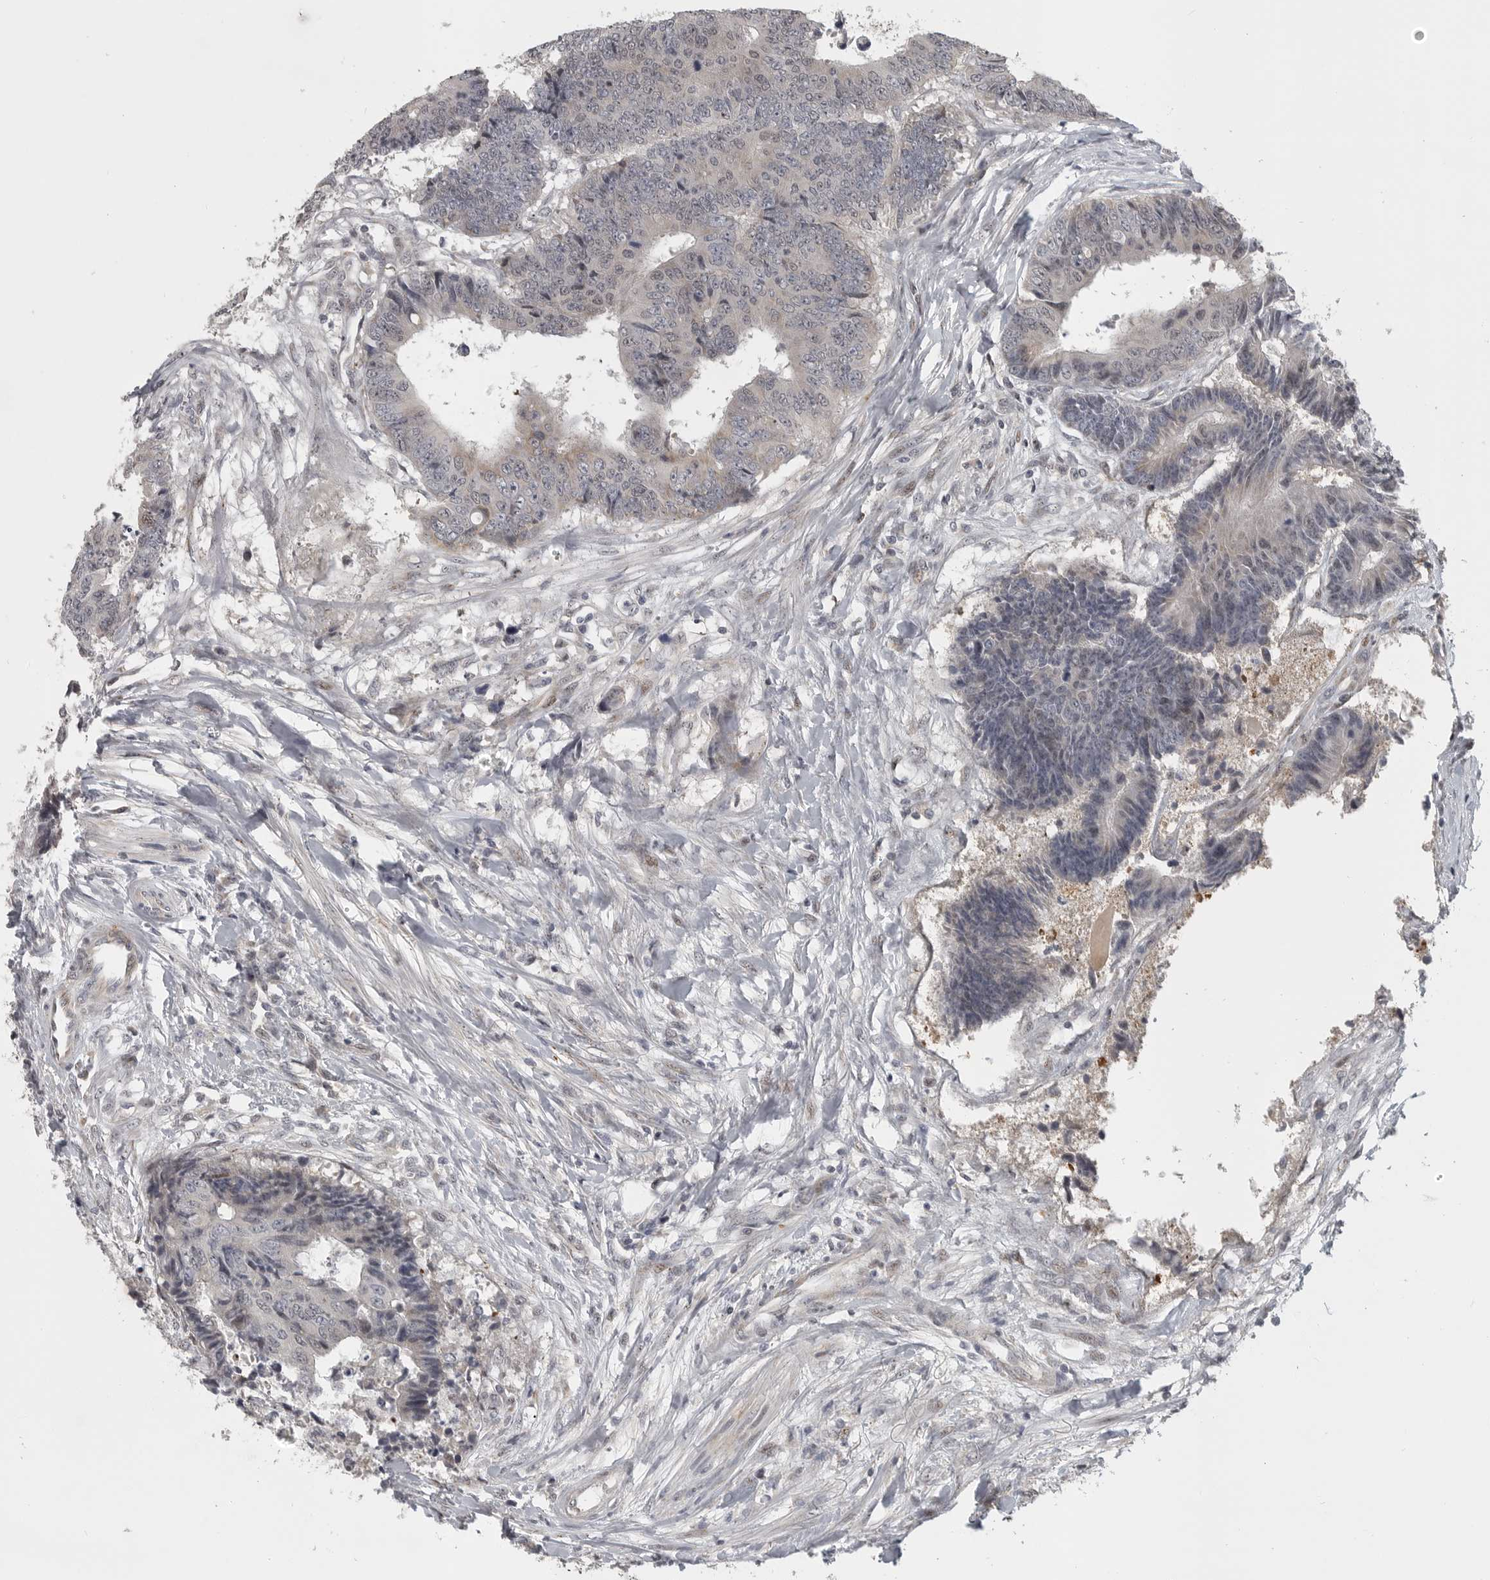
{"staining": {"intensity": "negative", "quantity": "none", "location": "none"}, "tissue": "colorectal cancer", "cell_type": "Tumor cells", "image_type": "cancer", "snomed": [{"axis": "morphology", "description": "Adenocarcinoma, NOS"}, {"axis": "topography", "description": "Rectum"}], "caption": "Image shows no protein staining in tumor cells of adenocarcinoma (colorectal) tissue.", "gene": "POLE2", "patient": {"sex": "male", "age": 84}}